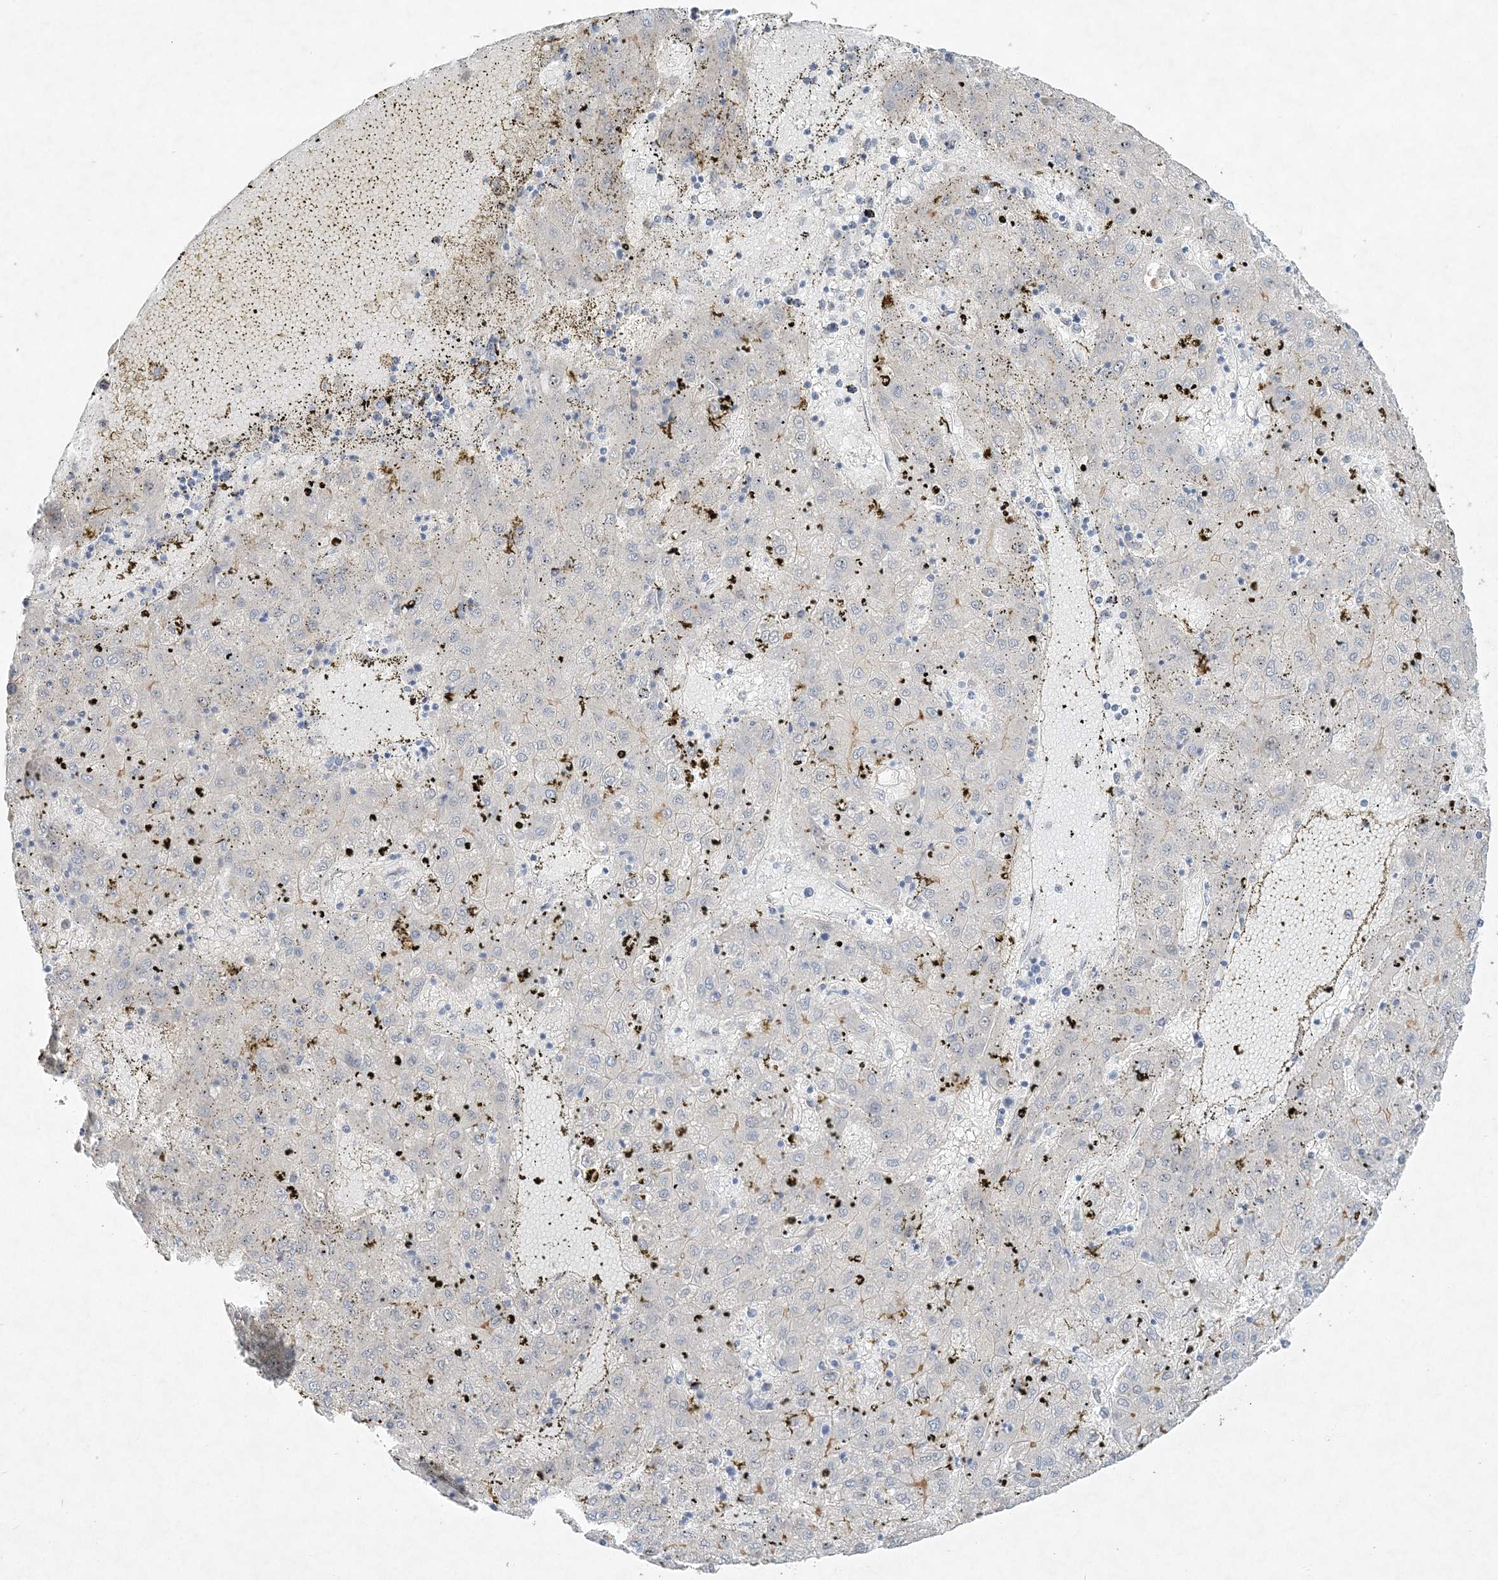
{"staining": {"intensity": "negative", "quantity": "none", "location": "none"}, "tissue": "liver cancer", "cell_type": "Tumor cells", "image_type": "cancer", "snomed": [{"axis": "morphology", "description": "Carcinoma, Hepatocellular, NOS"}, {"axis": "topography", "description": "Liver"}], "caption": "High magnification brightfield microscopy of liver cancer (hepatocellular carcinoma) stained with DAB (3,3'-diaminobenzidine) (brown) and counterstained with hematoxylin (blue): tumor cells show no significant staining.", "gene": "MAT2B", "patient": {"sex": "male", "age": 72}}